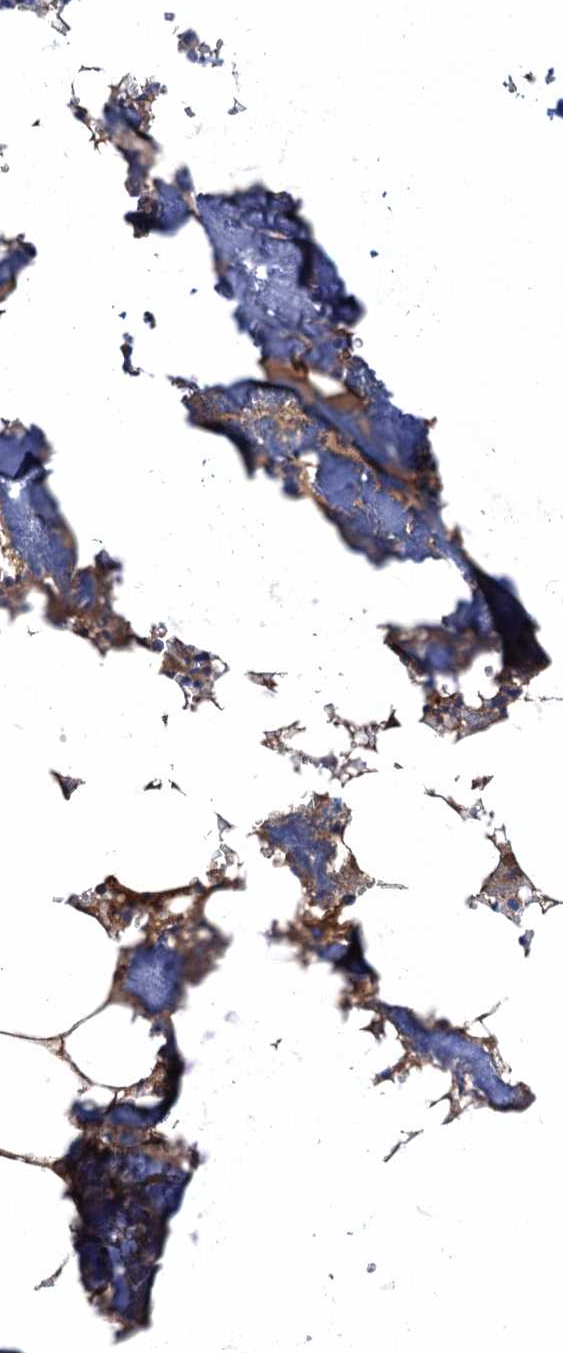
{"staining": {"intensity": "moderate", "quantity": "<25%", "location": "cytoplasmic/membranous"}, "tissue": "bone marrow", "cell_type": "Hematopoietic cells", "image_type": "normal", "snomed": [{"axis": "morphology", "description": "Normal tissue, NOS"}, {"axis": "topography", "description": "Bone marrow"}], "caption": "This image shows normal bone marrow stained with immunohistochemistry (IHC) to label a protein in brown. The cytoplasmic/membranous of hematopoietic cells show moderate positivity for the protein. Nuclei are counter-stained blue.", "gene": "CNNM1", "patient": {"sex": "male", "age": 70}}